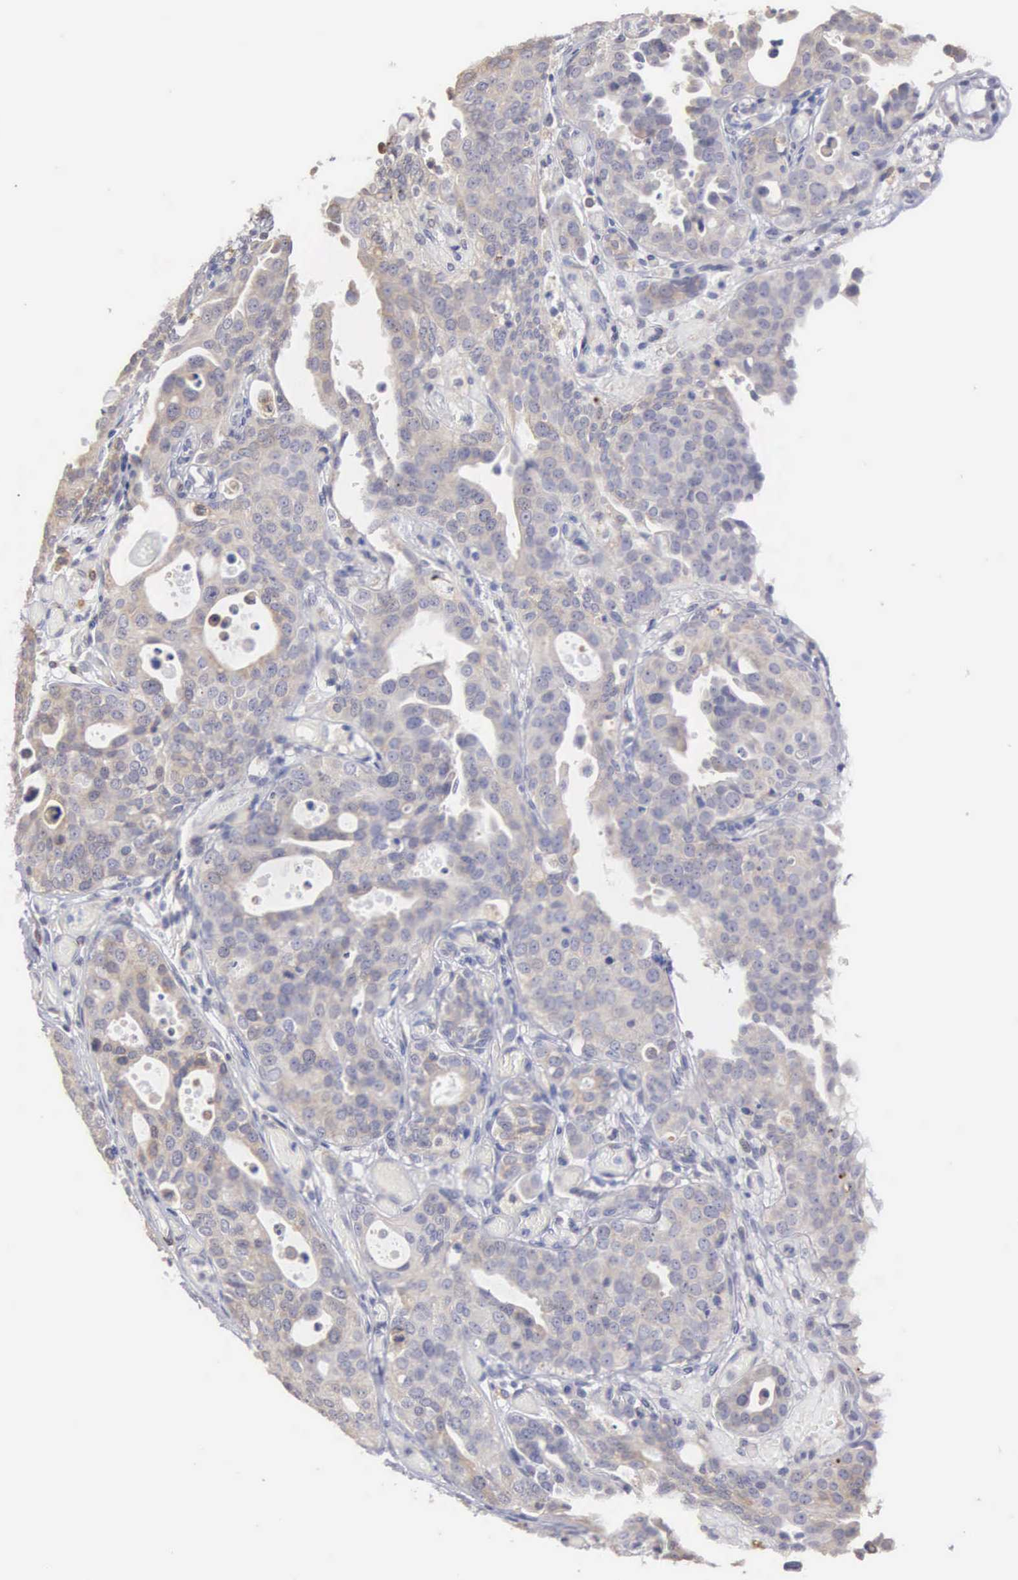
{"staining": {"intensity": "weak", "quantity": "<25%", "location": "cytoplasmic/membranous"}, "tissue": "urothelial cancer", "cell_type": "Tumor cells", "image_type": "cancer", "snomed": [{"axis": "morphology", "description": "Urothelial carcinoma, High grade"}, {"axis": "topography", "description": "Urinary bladder"}], "caption": "DAB immunohistochemical staining of urothelial cancer reveals no significant expression in tumor cells.", "gene": "LIN52", "patient": {"sex": "male", "age": 78}}